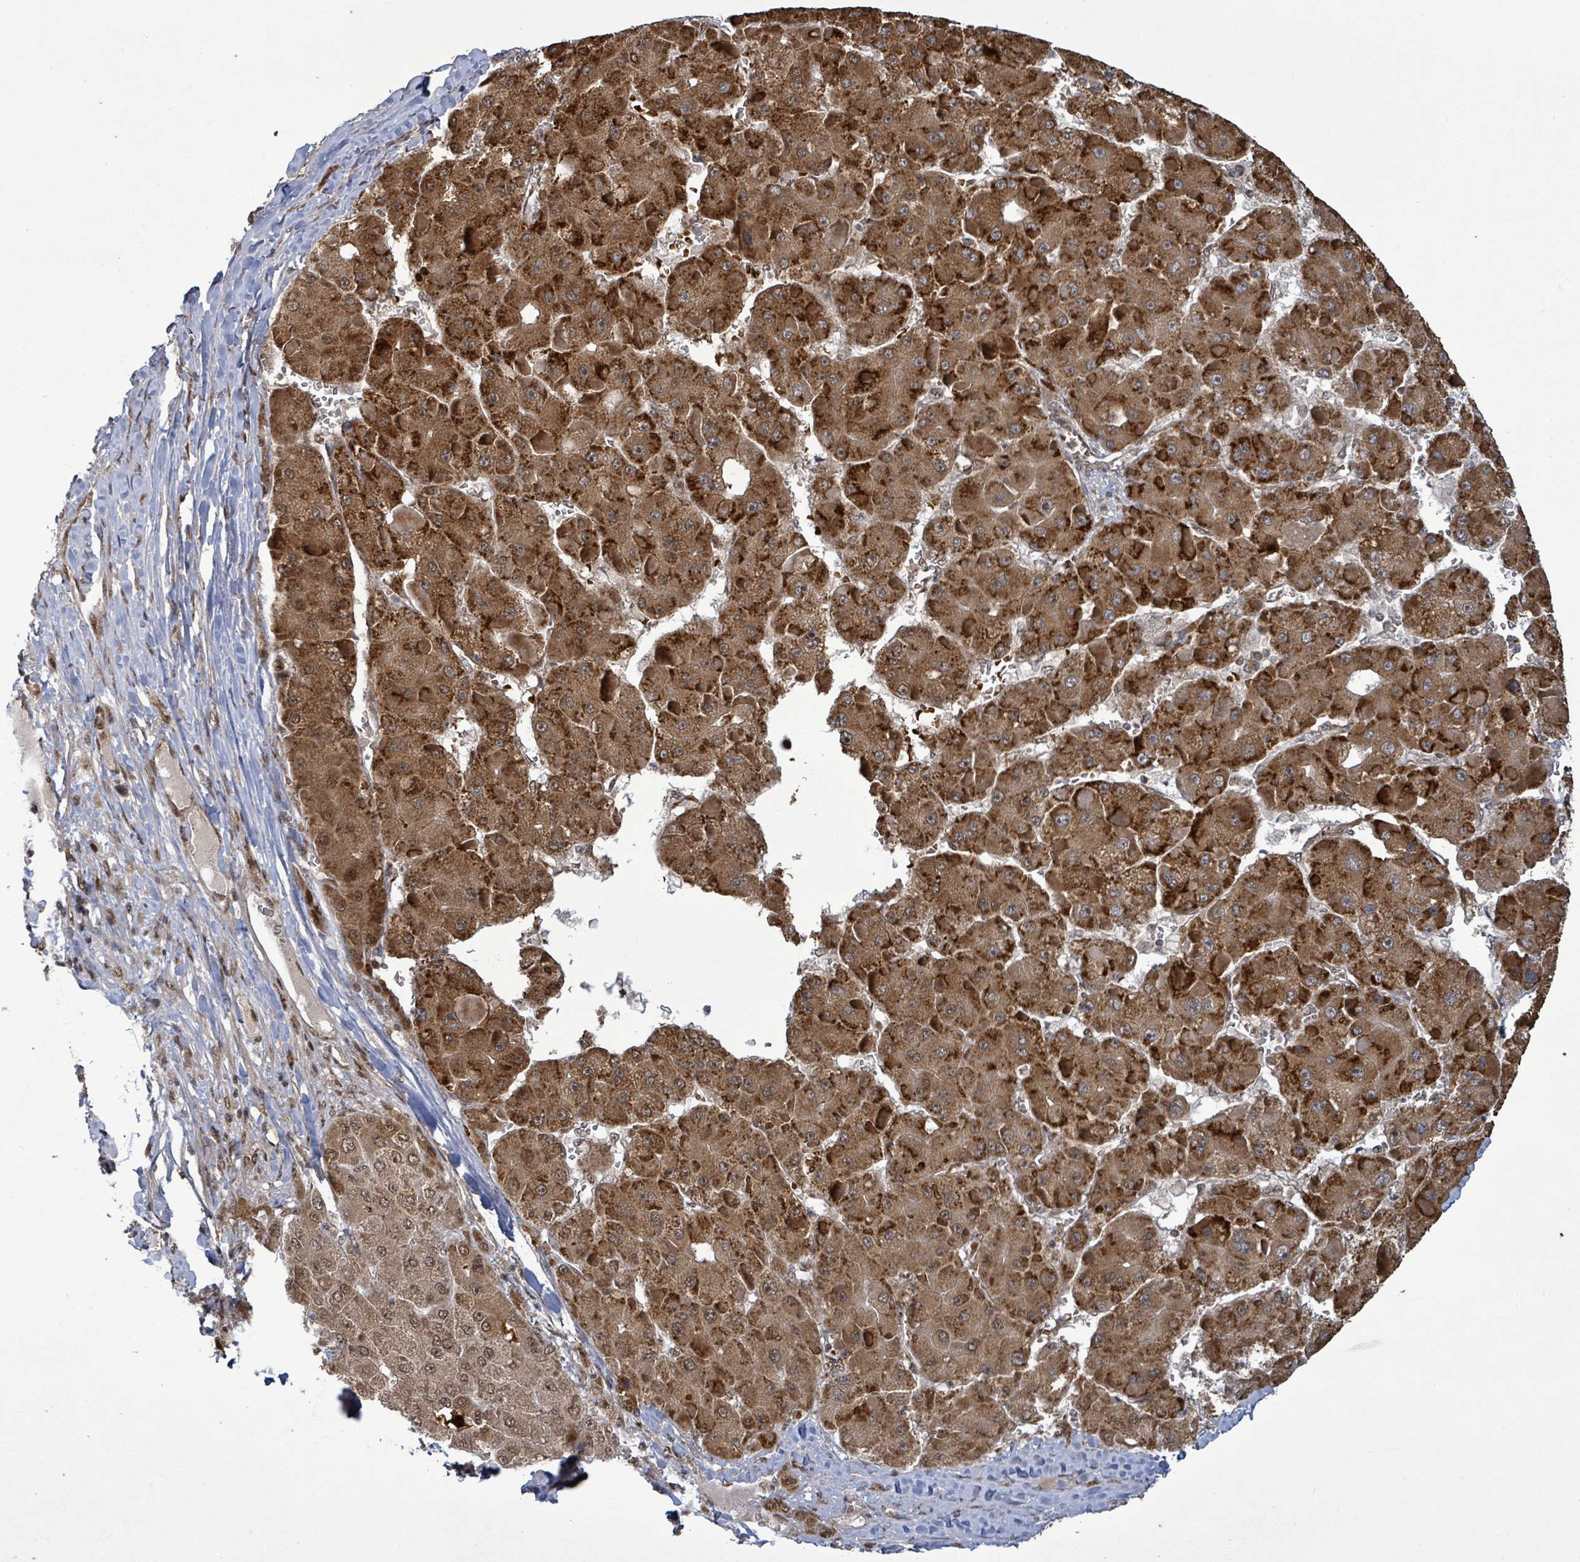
{"staining": {"intensity": "moderate", "quantity": ">75%", "location": "cytoplasmic/membranous"}, "tissue": "liver cancer", "cell_type": "Tumor cells", "image_type": "cancer", "snomed": [{"axis": "morphology", "description": "Carcinoma, Hepatocellular, NOS"}, {"axis": "topography", "description": "Liver"}], "caption": "This photomicrograph exhibits immunohistochemistry (IHC) staining of human liver cancer, with medium moderate cytoplasmic/membranous expression in about >75% of tumor cells.", "gene": "PATZ1", "patient": {"sex": "female", "age": 73}}